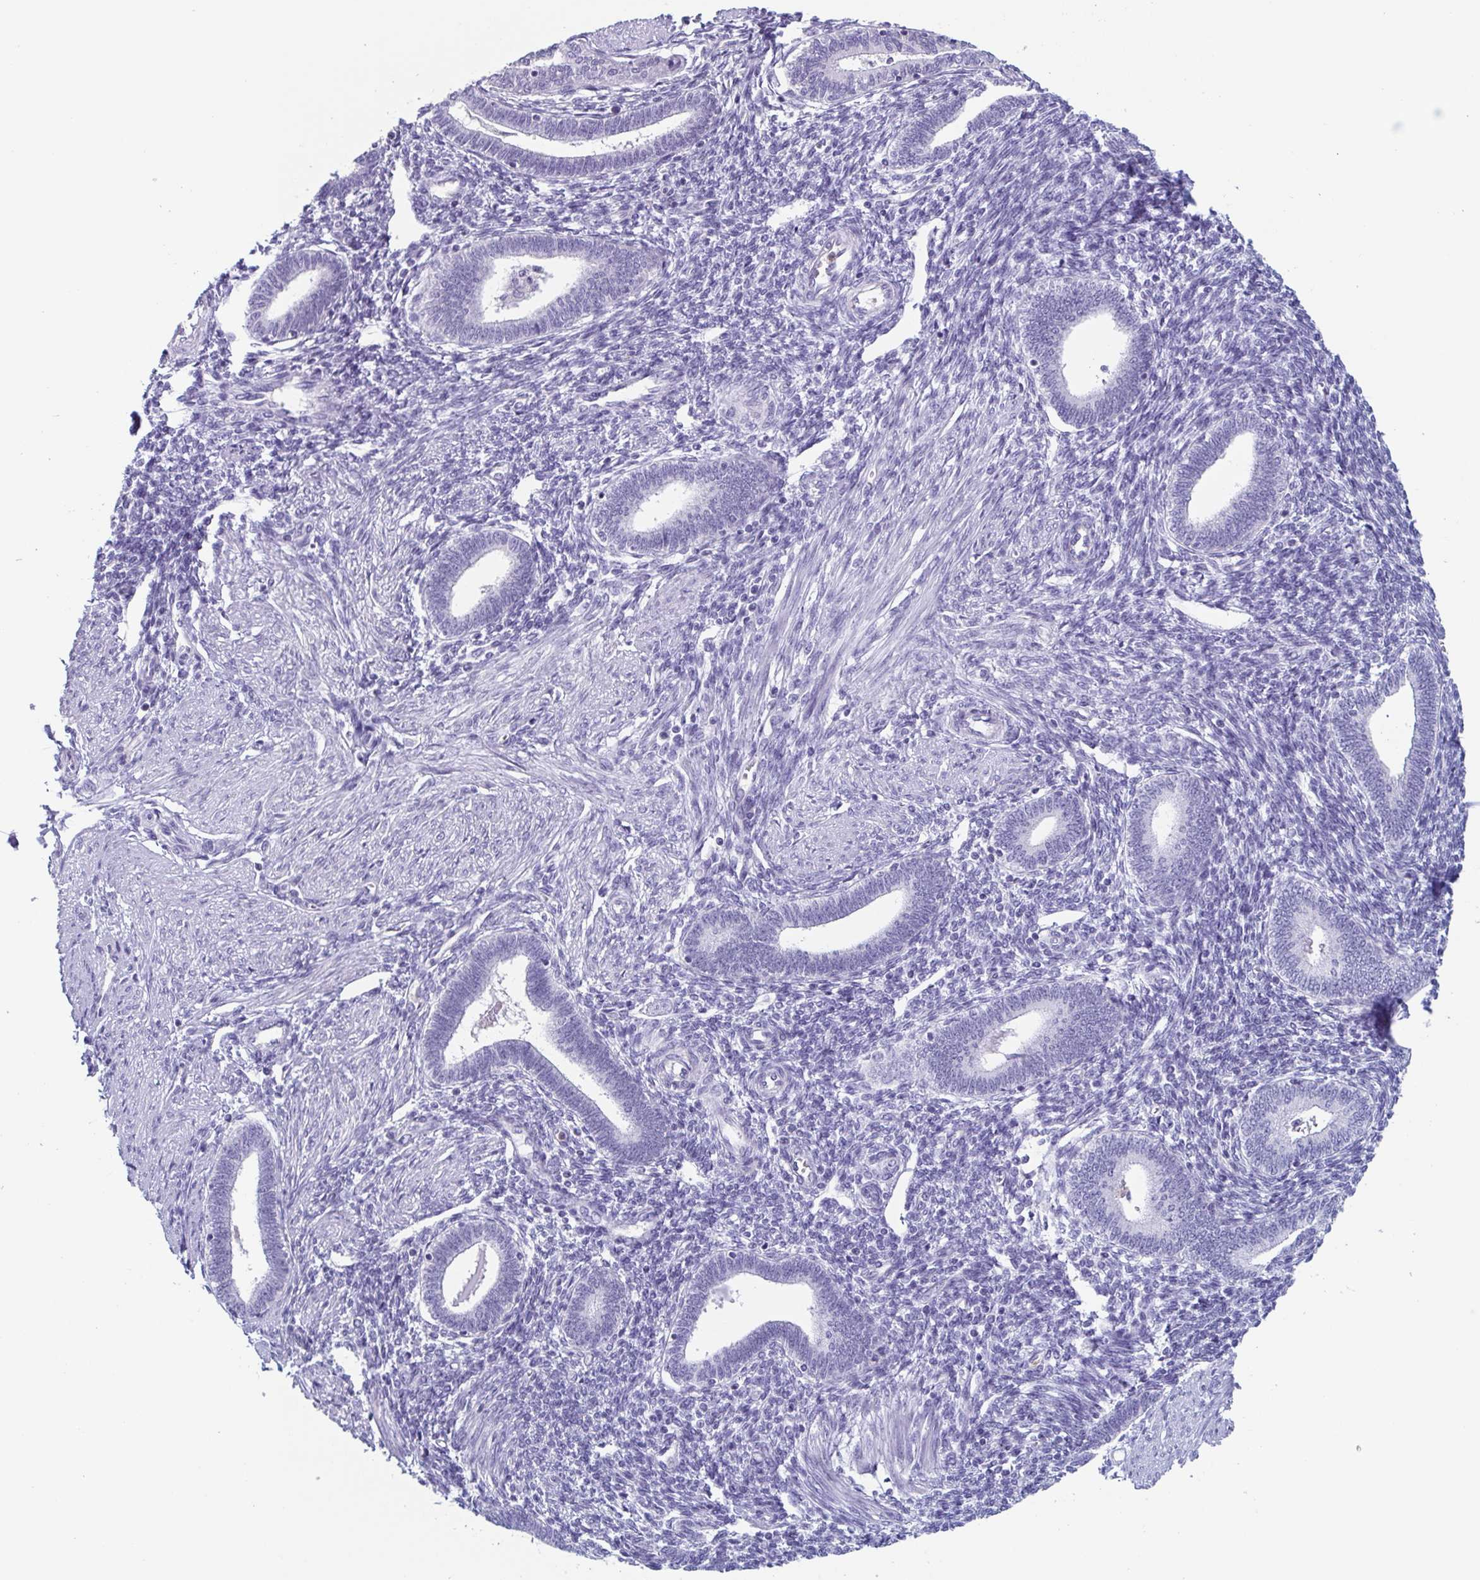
{"staining": {"intensity": "negative", "quantity": "none", "location": "none"}, "tissue": "endometrium", "cell_type": "Cells in endometrial stroma", "image_type": "normal", "snomed": [{"axis": "morphology", "description": "Normal tissue, NOS"}, {"axis": "topography", "description": "Endometrium"}], "caption": "Photomicrograph shows no protein expression in cells in endometrial stroma of normal endometrium.", "gene": "BPI", "patient": {"sex": "female", "age": 42}}